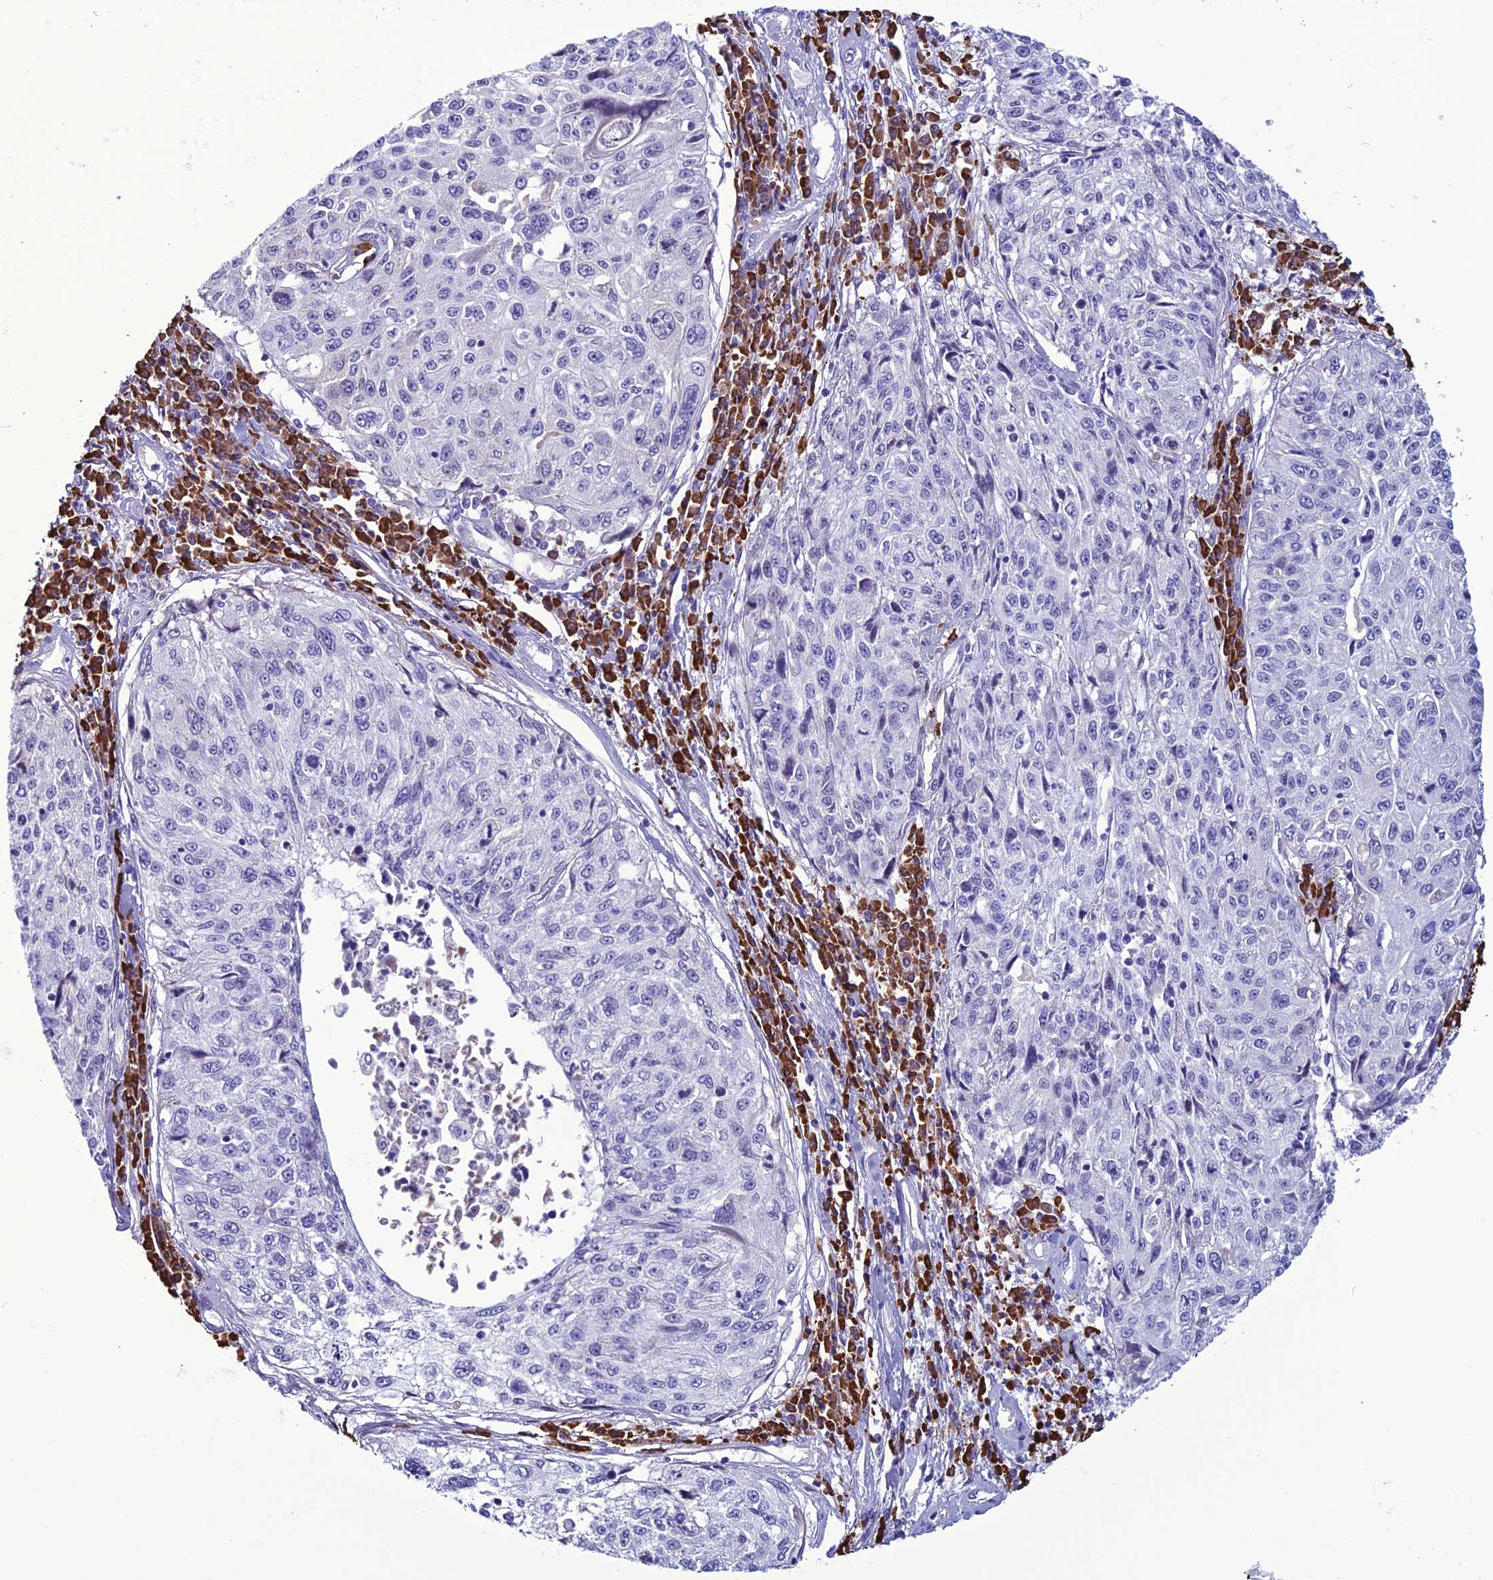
{"staining": {"intensity": "negative", "quantity": "none", "location": "none"}, "tissue": "cervical cancer", "cell_type": "Tumor cells", "image_type": "cancer", "snomed": [{"axis": "morphology", "description": "Squamous cell carcinoma, NOS"}, {"axis": "topography", "description": "Cervix"}], "caption": "The IHC histopathology image has no significant staining in tumor cells of squamous cell carcinoma (cervical) tissue. (DAB immunohistochemistry visualized using brightfield microscopy, high magnification).", "gene": "MZB1", "patient": {"sex": "female", "age": 57}}